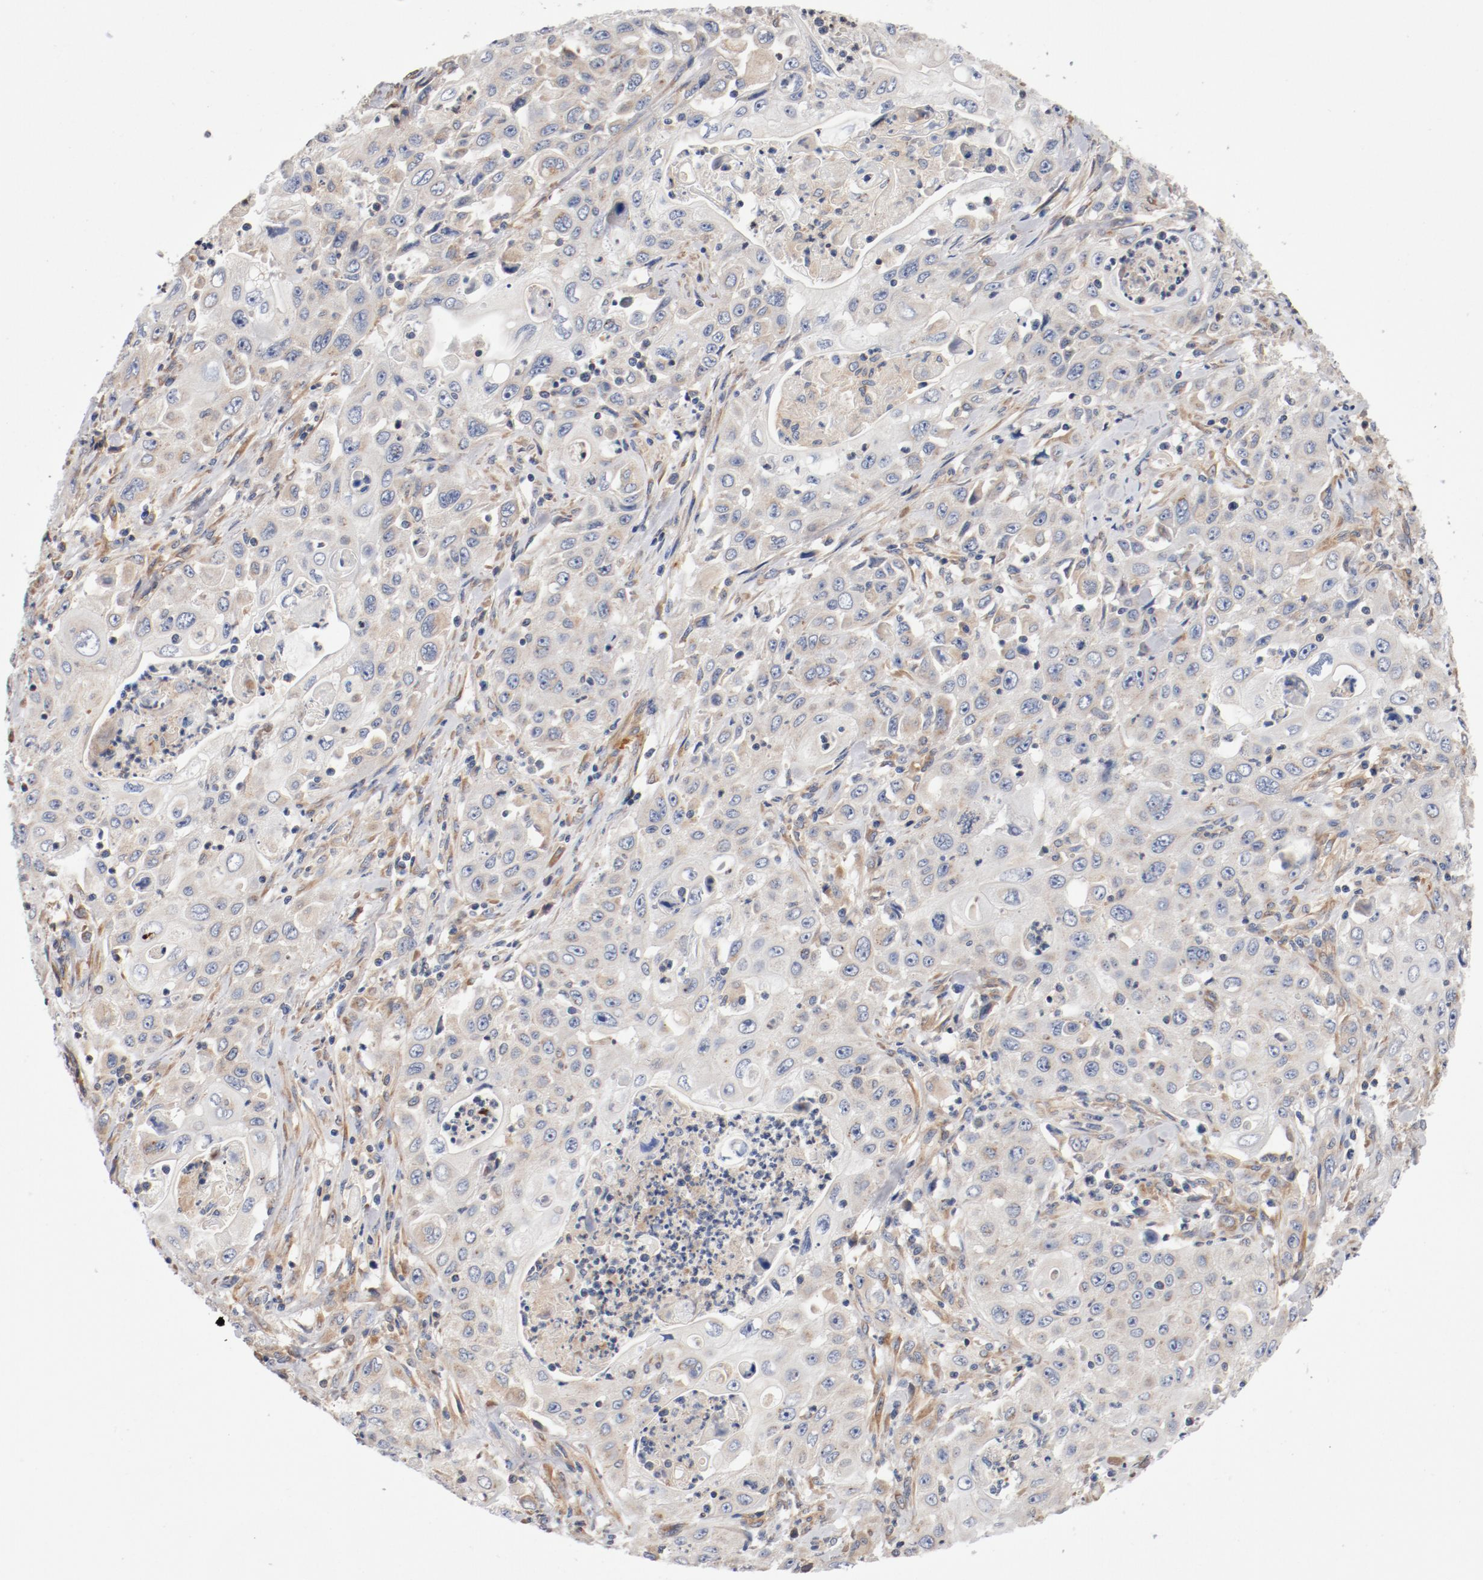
{"staining": {"intensity": "negative", "quantity": "none", "location": "none"}, "tissue": "pancreatic cancer", "cell_type": "Tumor cells", "image_type": "cancer", "snomed": [{"axis": "morphology", "description": "Adenocarcinoma, NOS"}, {"axis": "topography", "description": "Pancreas"}], "caption": "This is a micrograph of immunohistochemistry (IHC) staining of adenocarcinoma (pancreatic), which shows no staining in tumor cells.", "gene": "ILK", "patient": {"sex": "male", "age": 70}}